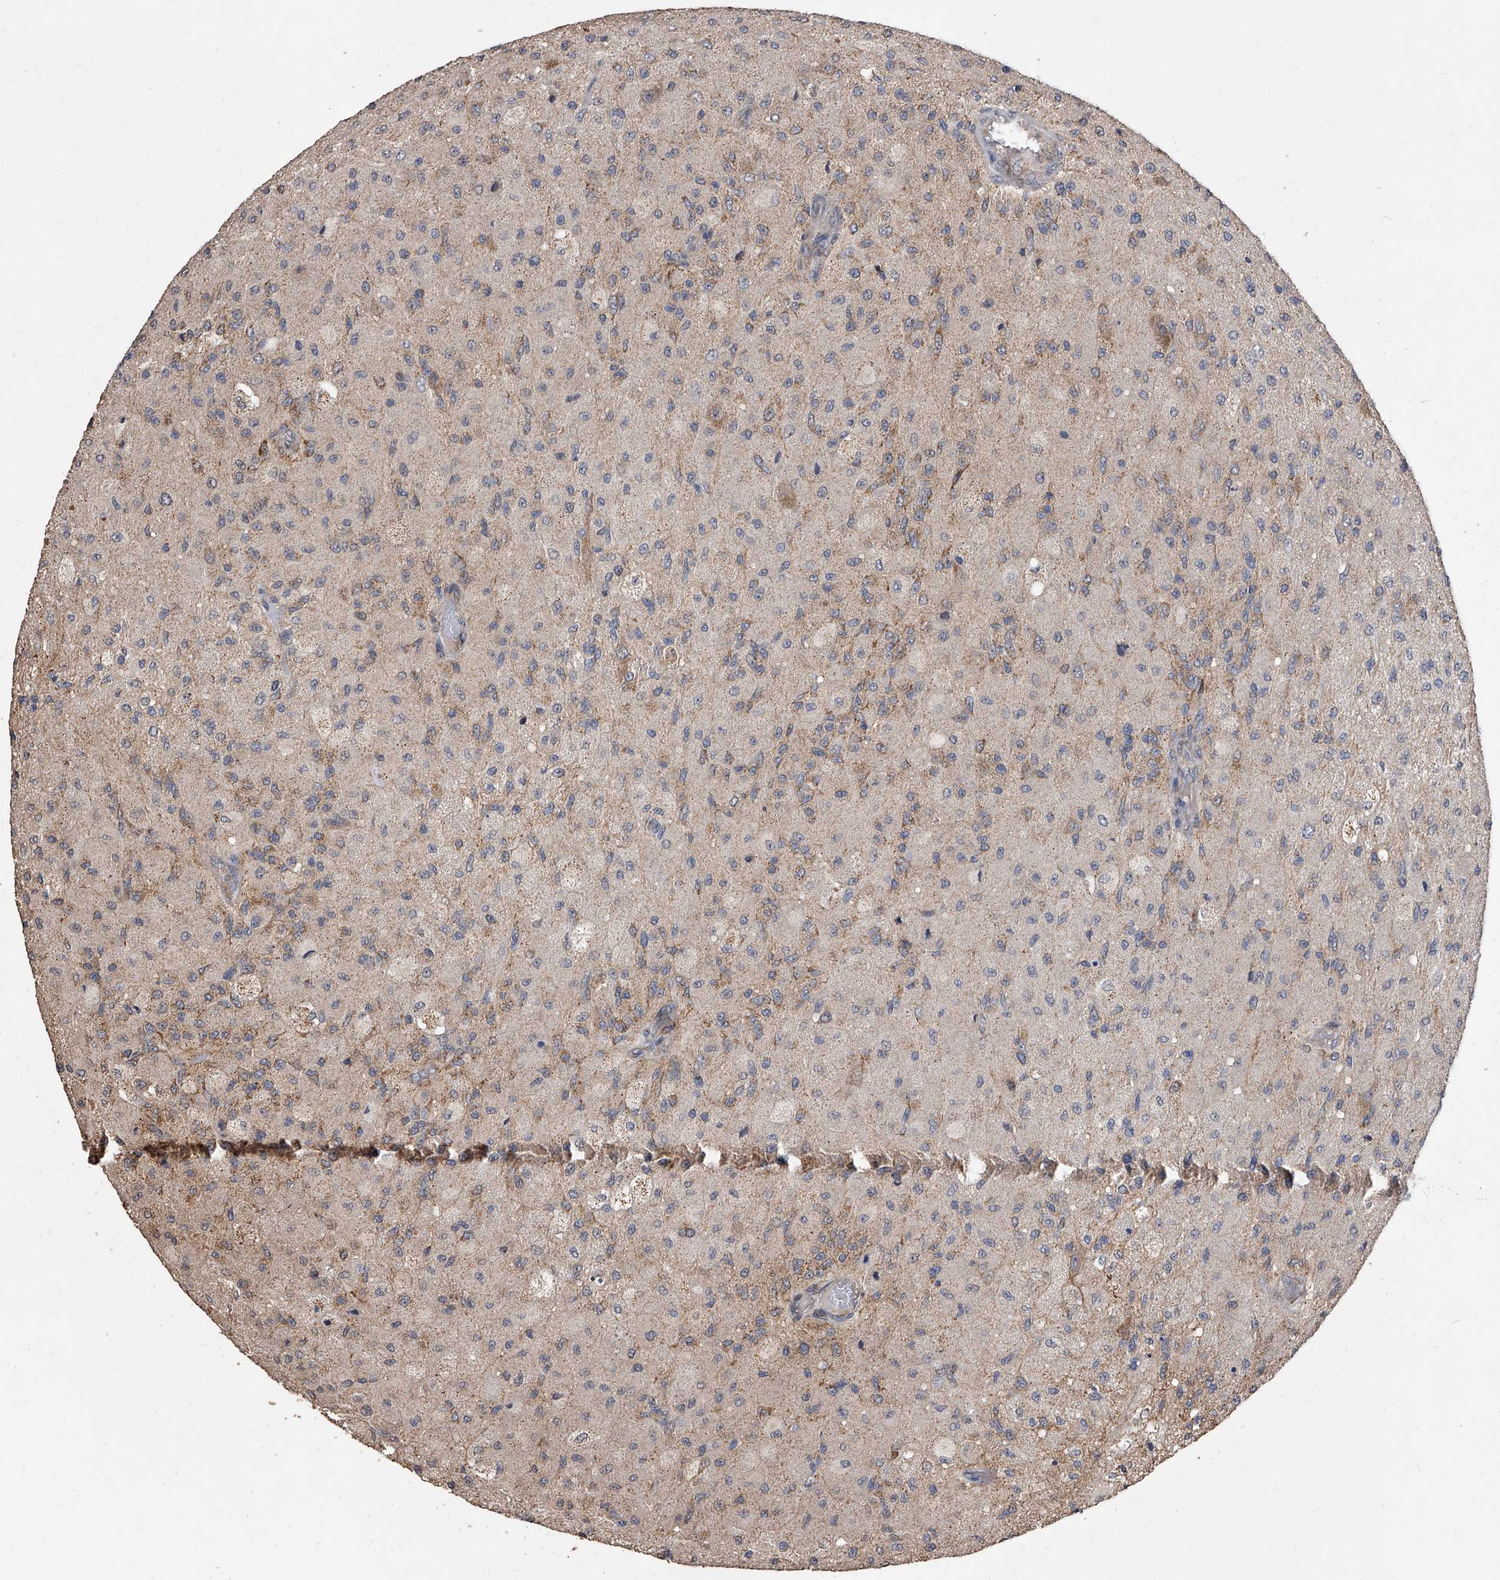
{"staining": {"intensity": "negative", "quantity": "none", "location": "none"}, "tissue": "glioma", "cell_type": "Tumor cells", "image_type": "cancer", "snomed": [{"axis": "morphology", "description": "Normal tissue, NOS"}, {"axis": "morphology", "description": "Glioma, malignant, High grade"}, {"axis": "topography", "description": "Cerebral cortex"}], "caption": "IHC histopathology image of neoplastic tissue: human malignant high-grade glioma stained with DAB (3,3'-diaminobenzidine) exhibits no significant protein expression in tumor cells.", "gene": "LTV1", "patient": {"sex": "male", "age": 77}}